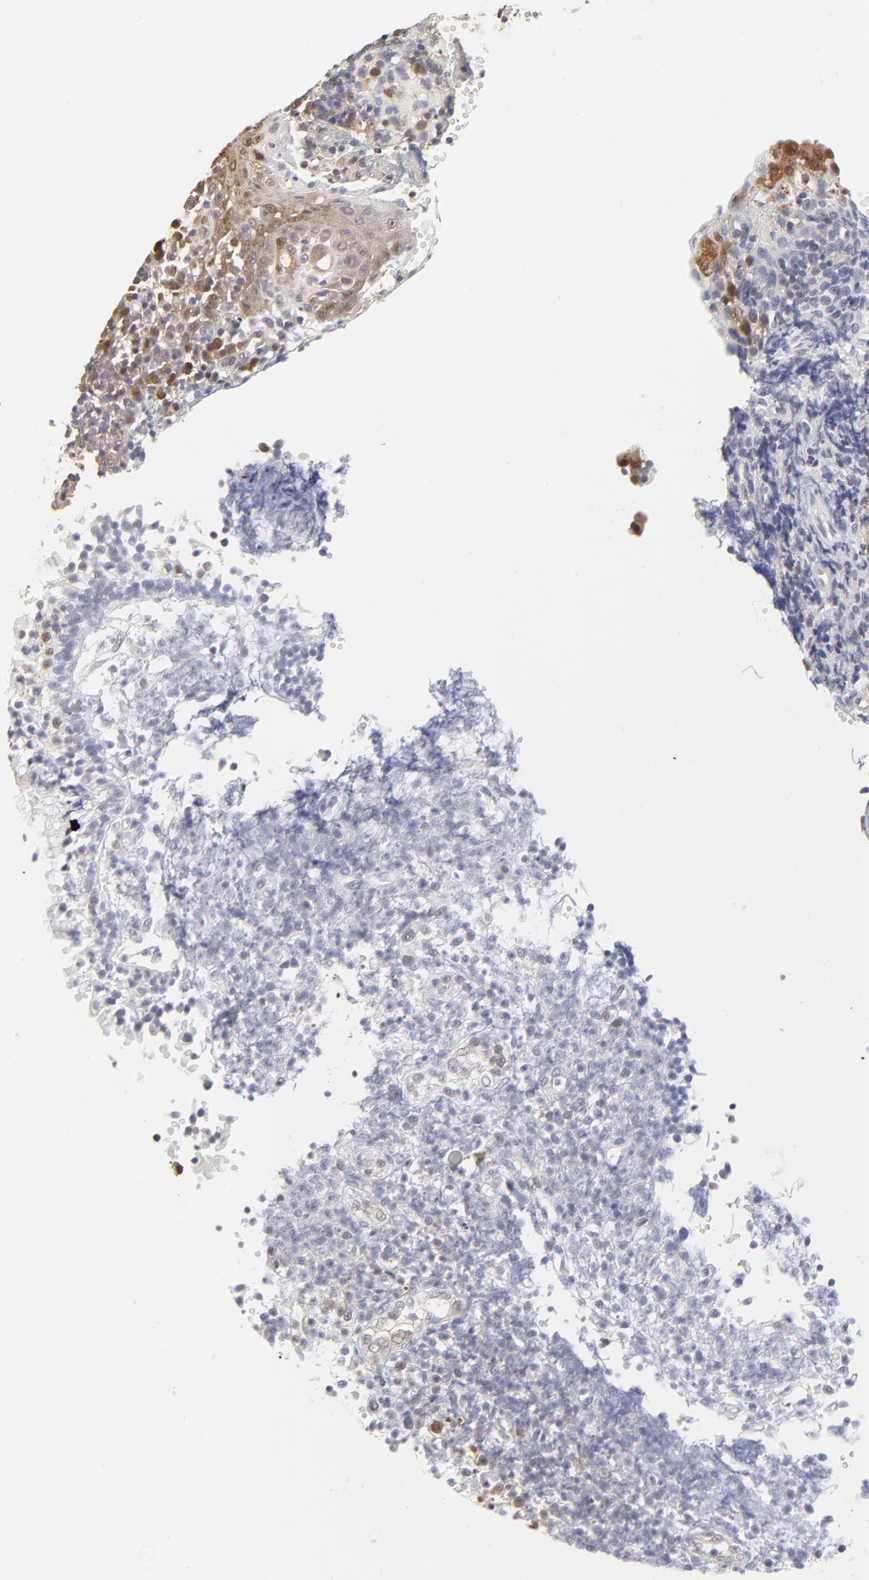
{"staining": {"intensity": "moderate", "quantity": ">75%", "location": "cytoplasmic/membranous"}, "tissue": "tonsil", "cell_type": "Germinal center cells", "image_type": "normal", "snomed": [{"axis": "morphology", "description": "Normal tissue, NOS"}, {"axis": "topography", "description": "Tonsil"}], "caption": "Immunohistochemistry (IHC) of normal tonsil demonstrates medium levels of moderate cytoplasmic/membranous expression in about >75% of germinal center cells.", "gene": "CASP3", "patient": {"sex": "female", "age": 40}}